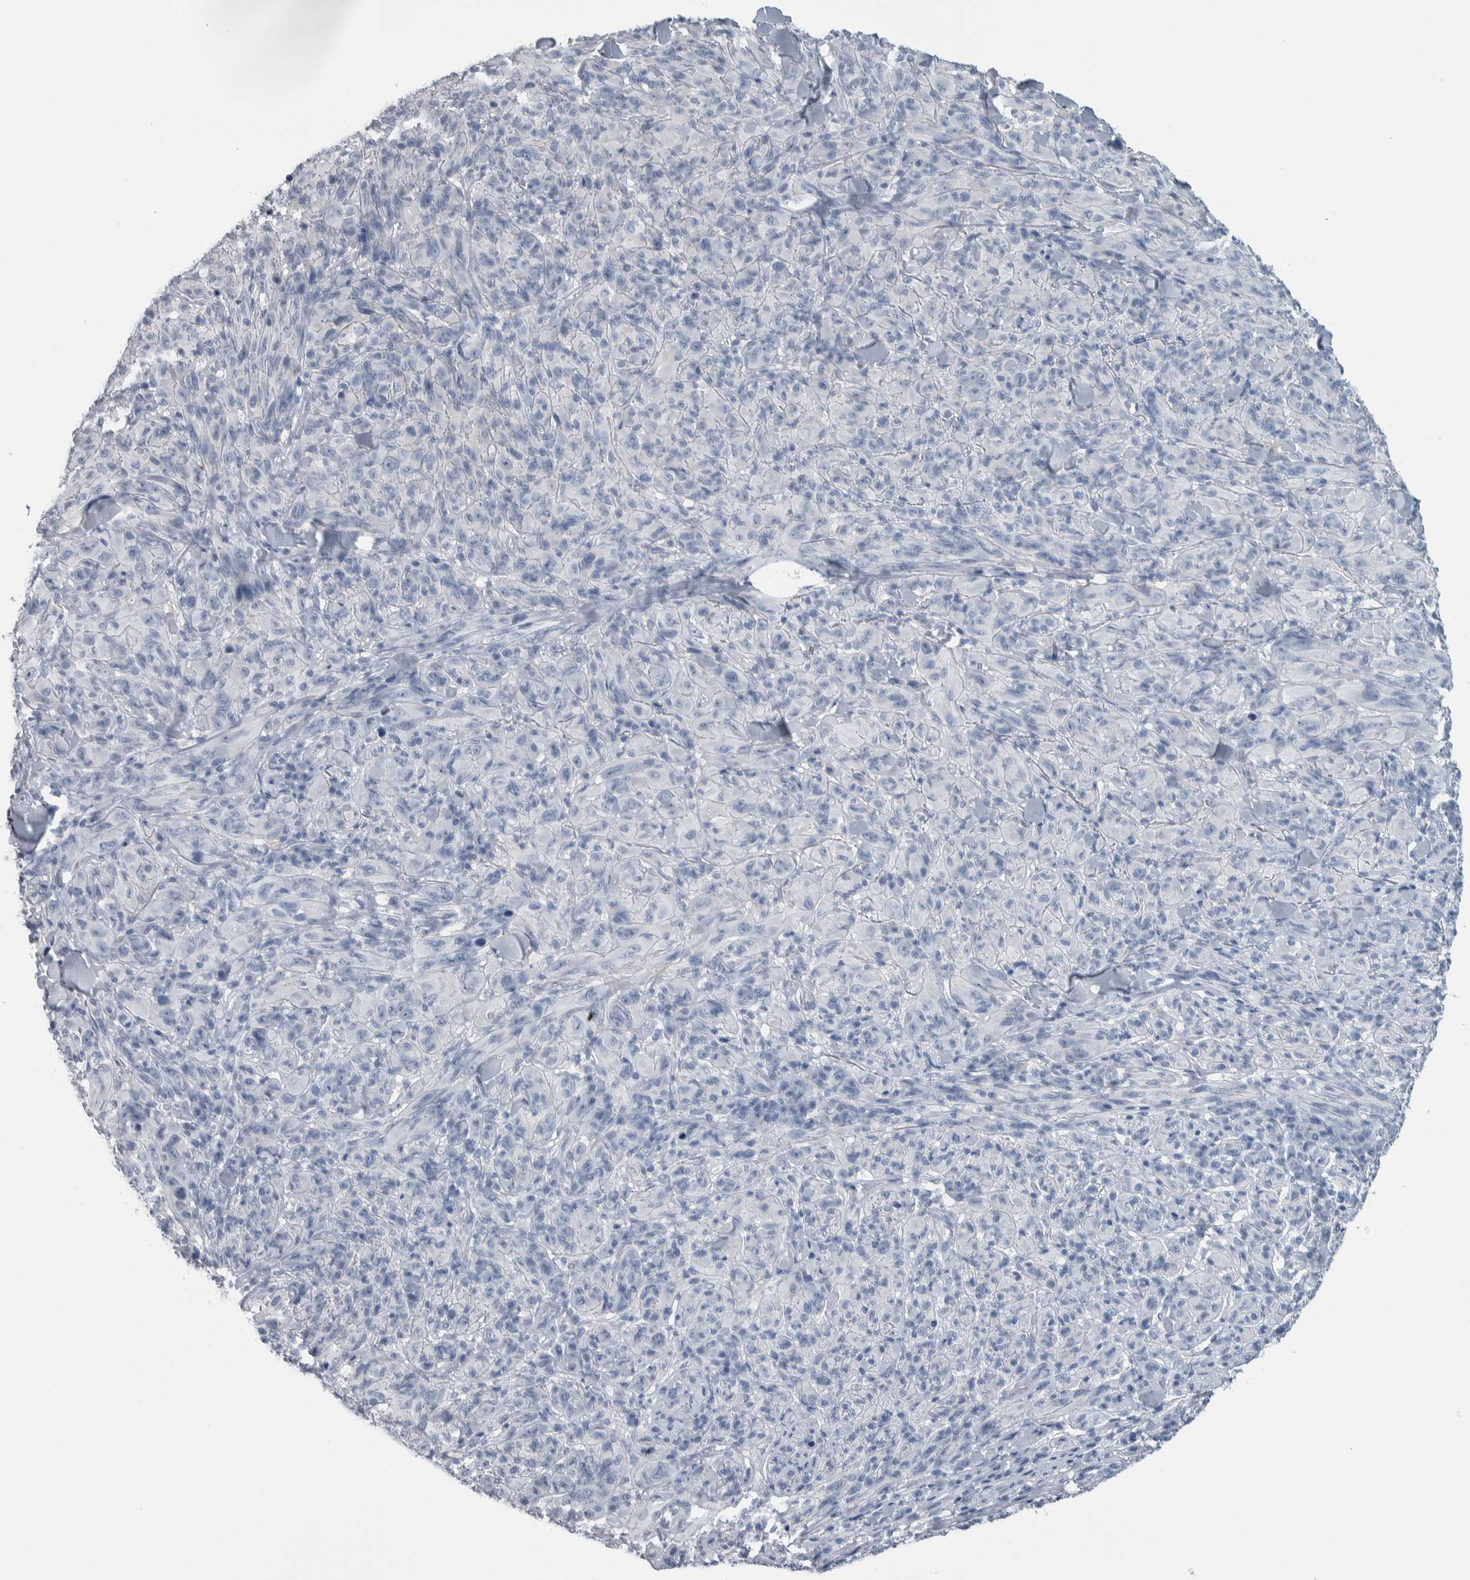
{"staining": {"intensity": "negative", "quantity": "none", "location": "none"}, "tissue": "melanoma", "cell_type": "Tumor cells", "image_type": "cancer", "snomed": [{"axis": "morphology", "description": "Malignant melanoma, NOS"}, {"axis": "topography", "description": "Skin of head"}], "caption": "Malignant melanoma was stained to show a protein in brown. There is no significant expression in tumor cells.", "gene": "CDH17", "patient": {"sex": "male", "age": 96}}